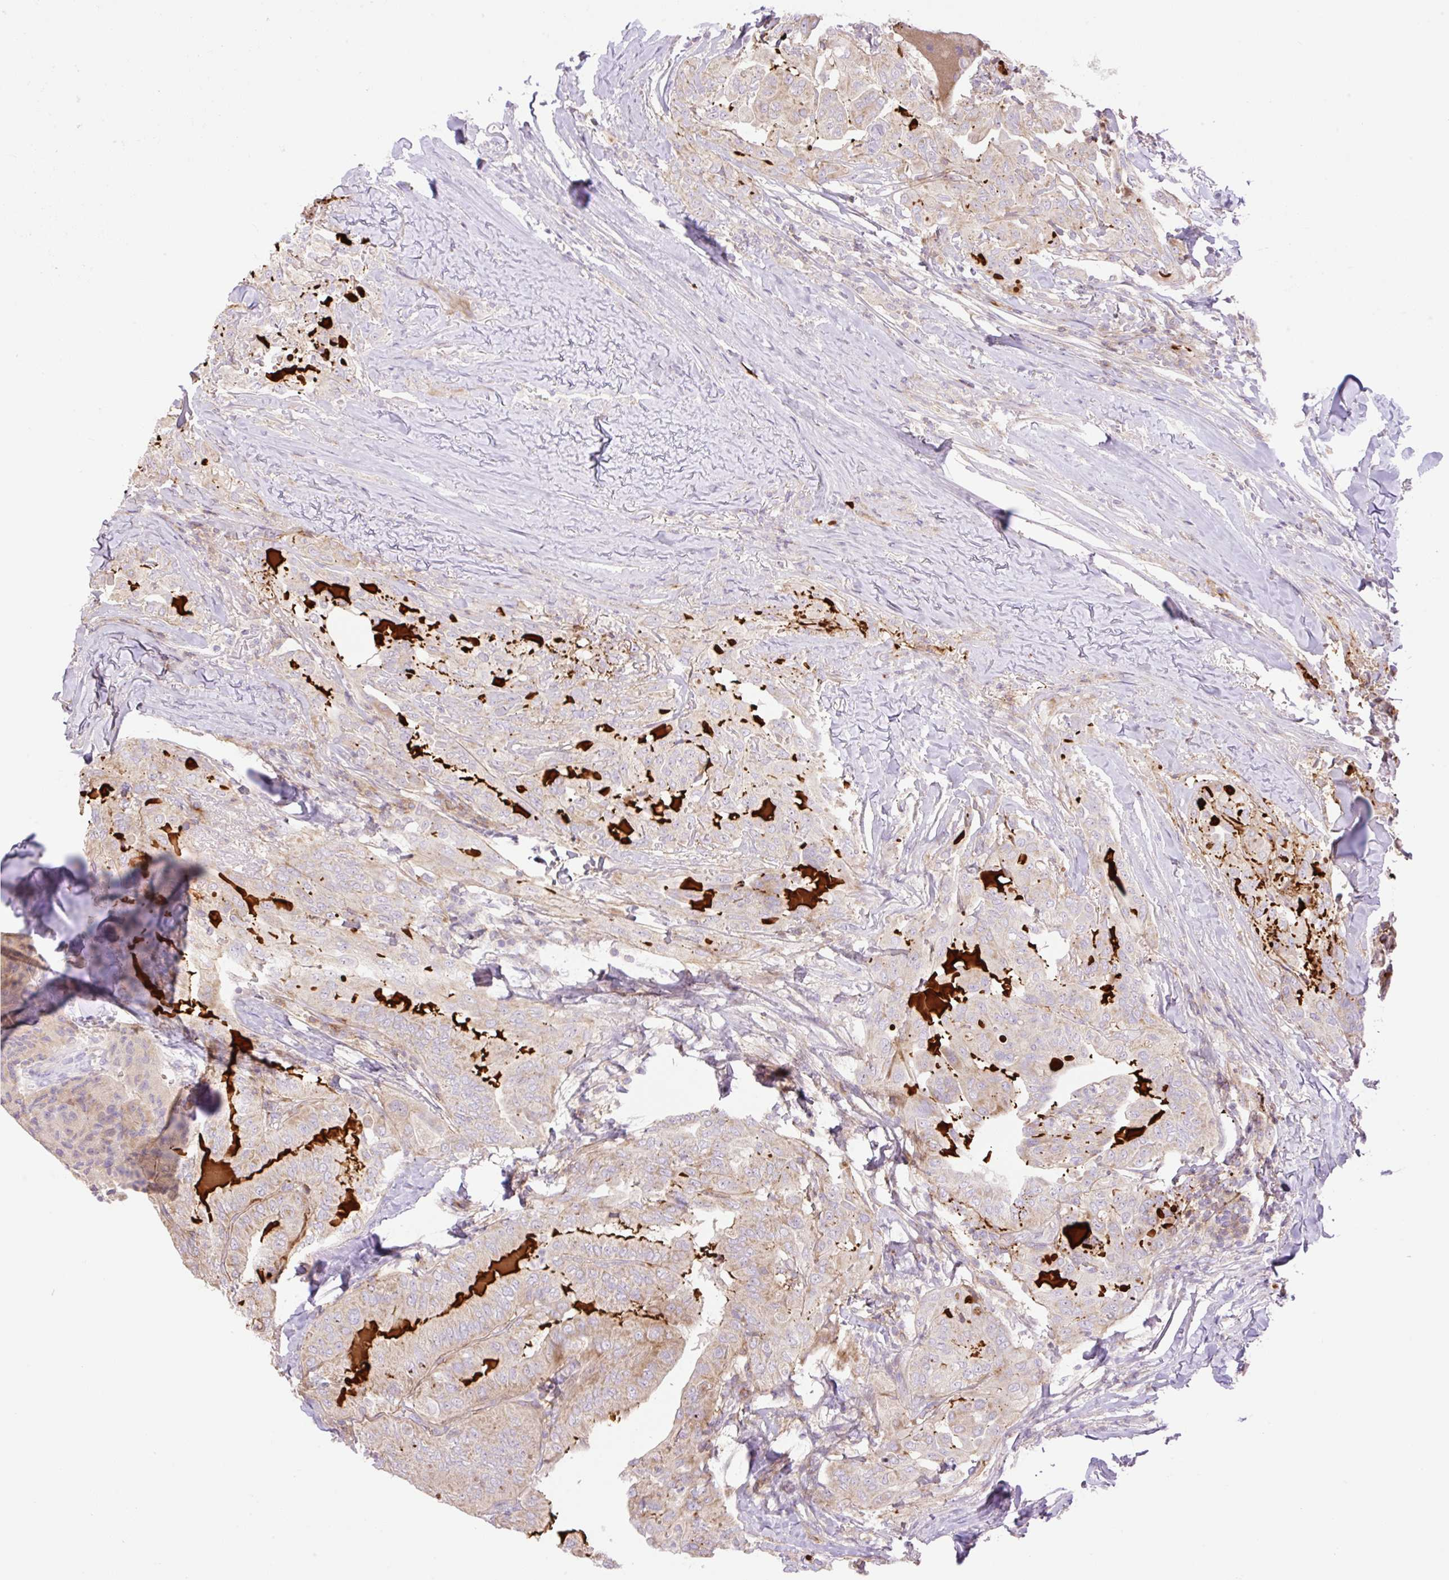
{"staining": {"intensity": "weak", "quantity": "<25%", "location": "cytoplasmic/membranous"}, "tissue": "thyroid cancer", "cell_type": "Tumor cells", "image_type": "cancer", "snomed": [{"axis": "morphology", "description": "Papillary adenocarcinoma, NOS"}, {"axis": "topography", "description": "Thyroid gland"}], "caption": "Immunohistochemical staining of papillary adenocarcinoma (thyroid) exhibits no significant expression in tumor cells.", "gene": "VPS25", "patient": {"sex": "female", "age": 68}}